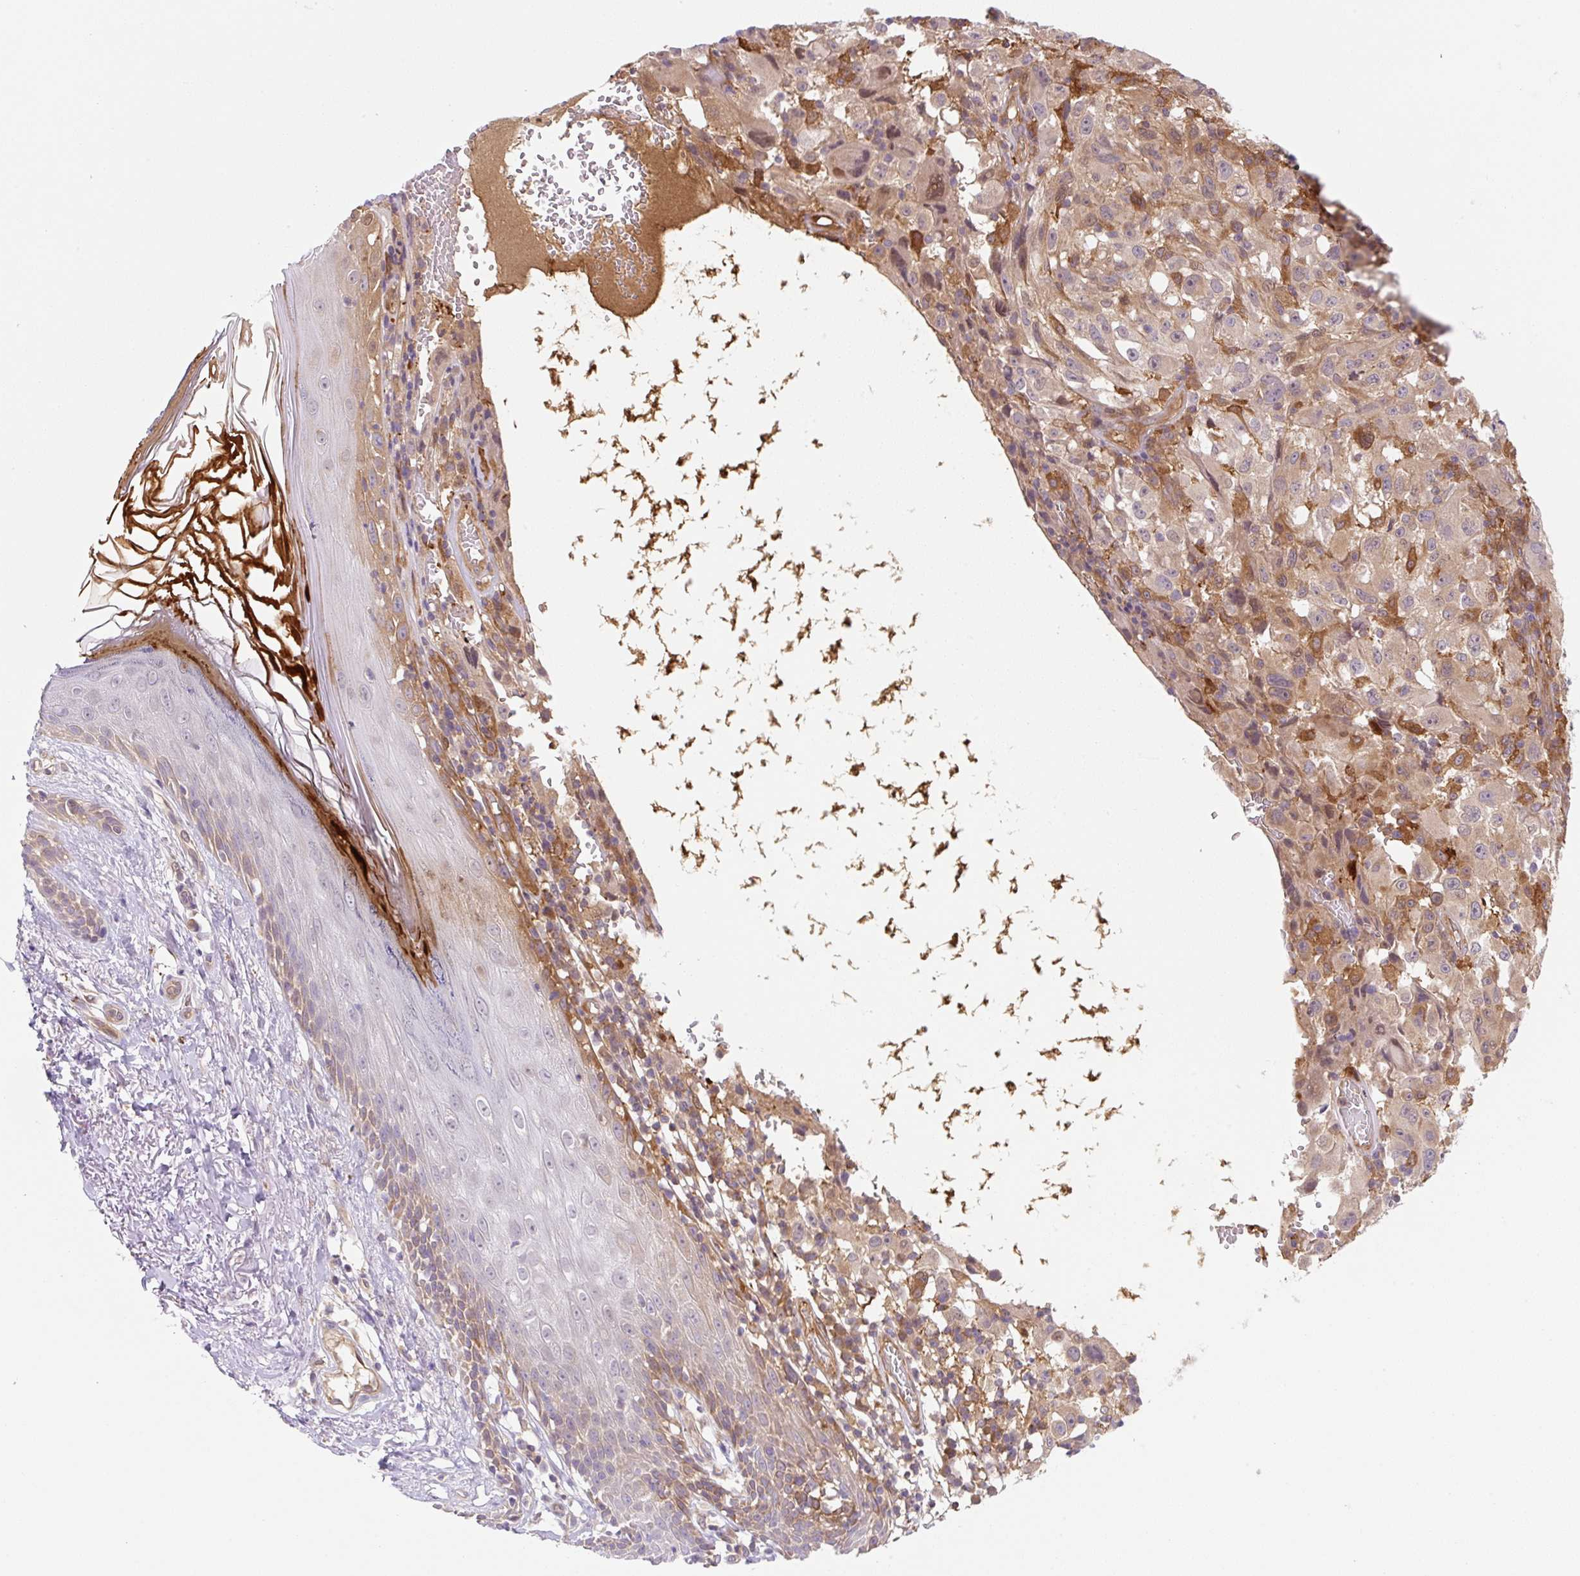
{"staining": {"intensity": "moderate", "quantity": "<25%", "location": "cytoplasmic/membranous"}, "tissue": "melanoma", "cell_type": "Tumor cells", "image_type": "cancer", "snomed": [{"axis": "morphology", "description": "Malignant melanoma, NOS"}, {"axis": "topography", "description": "Skin"}], "caption": "IHC (DAB (3,3'-diaminobenzidine)) staining of malignant melanoma displays moderate cytoplasmic/membranous protein positivity in approximately <25% of tumor cells. (IHC, brightfield microscopy, high magnification).", "gene": "OMA1", "patient": {"sex": "female", "age": 71}}